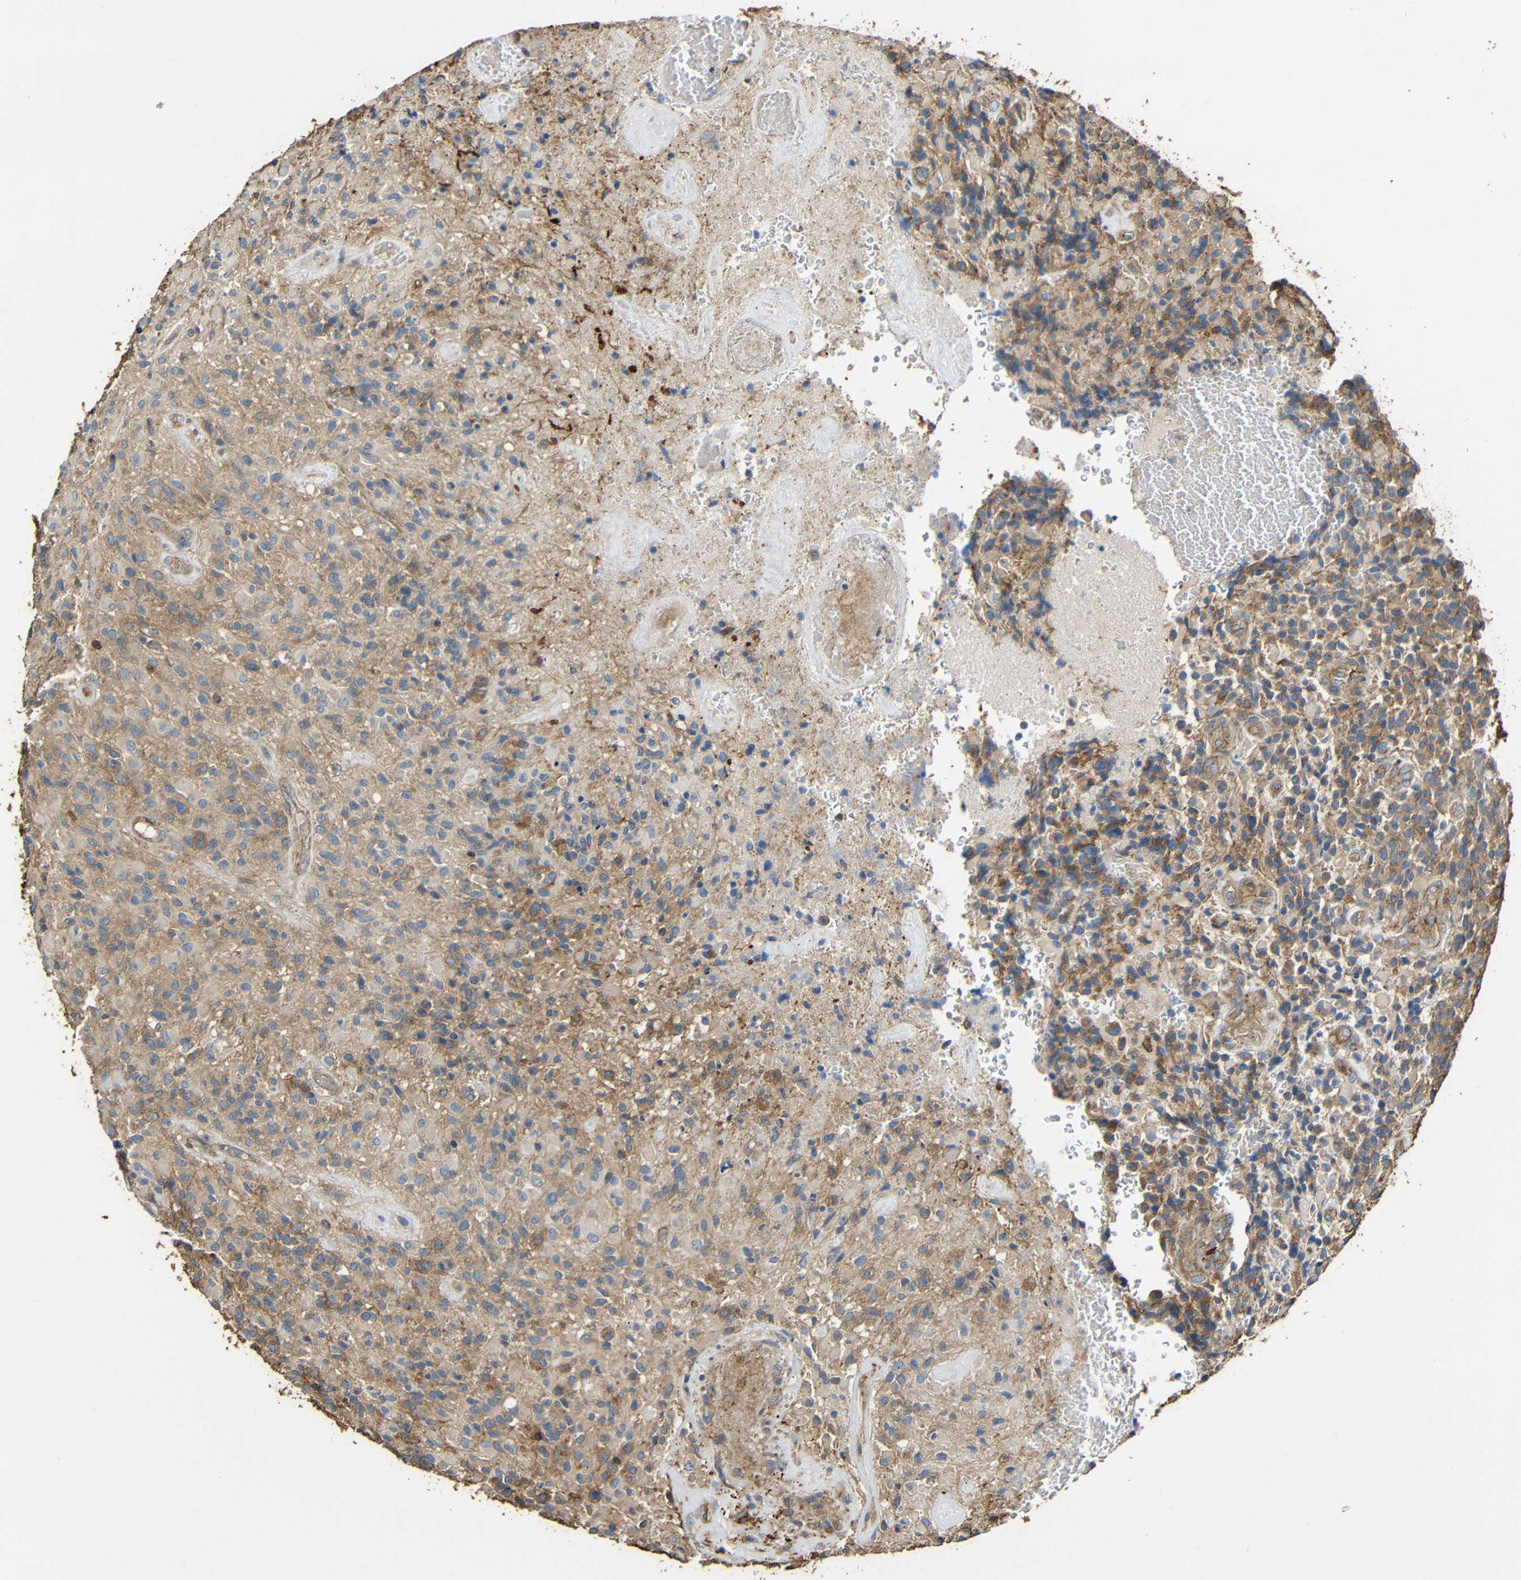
{"staining": {"intensity": "weak", "quantity": ">75%", "location": "cytoplasmic/membranous"}, "tissue": "glioma", "cell_type": "Tumor cells", "image_type": "cancer", "snomed": [{"axis": "morphology", "description": "Glioma, malignant, High grade"}, {"axis": "topography", "description": "Brain"}], "caption": "High-magnification brightfield microscopy of malignant high-grade glioma stained with DAB (brown) and counterstained with hematoxylin (blue). tumor cells exhibit weak cytoplasmic/membranous expression is appreciated in about>75% of cells.", "gene": "RHOT2", "patient": {"sex": "male", "age": 71}}